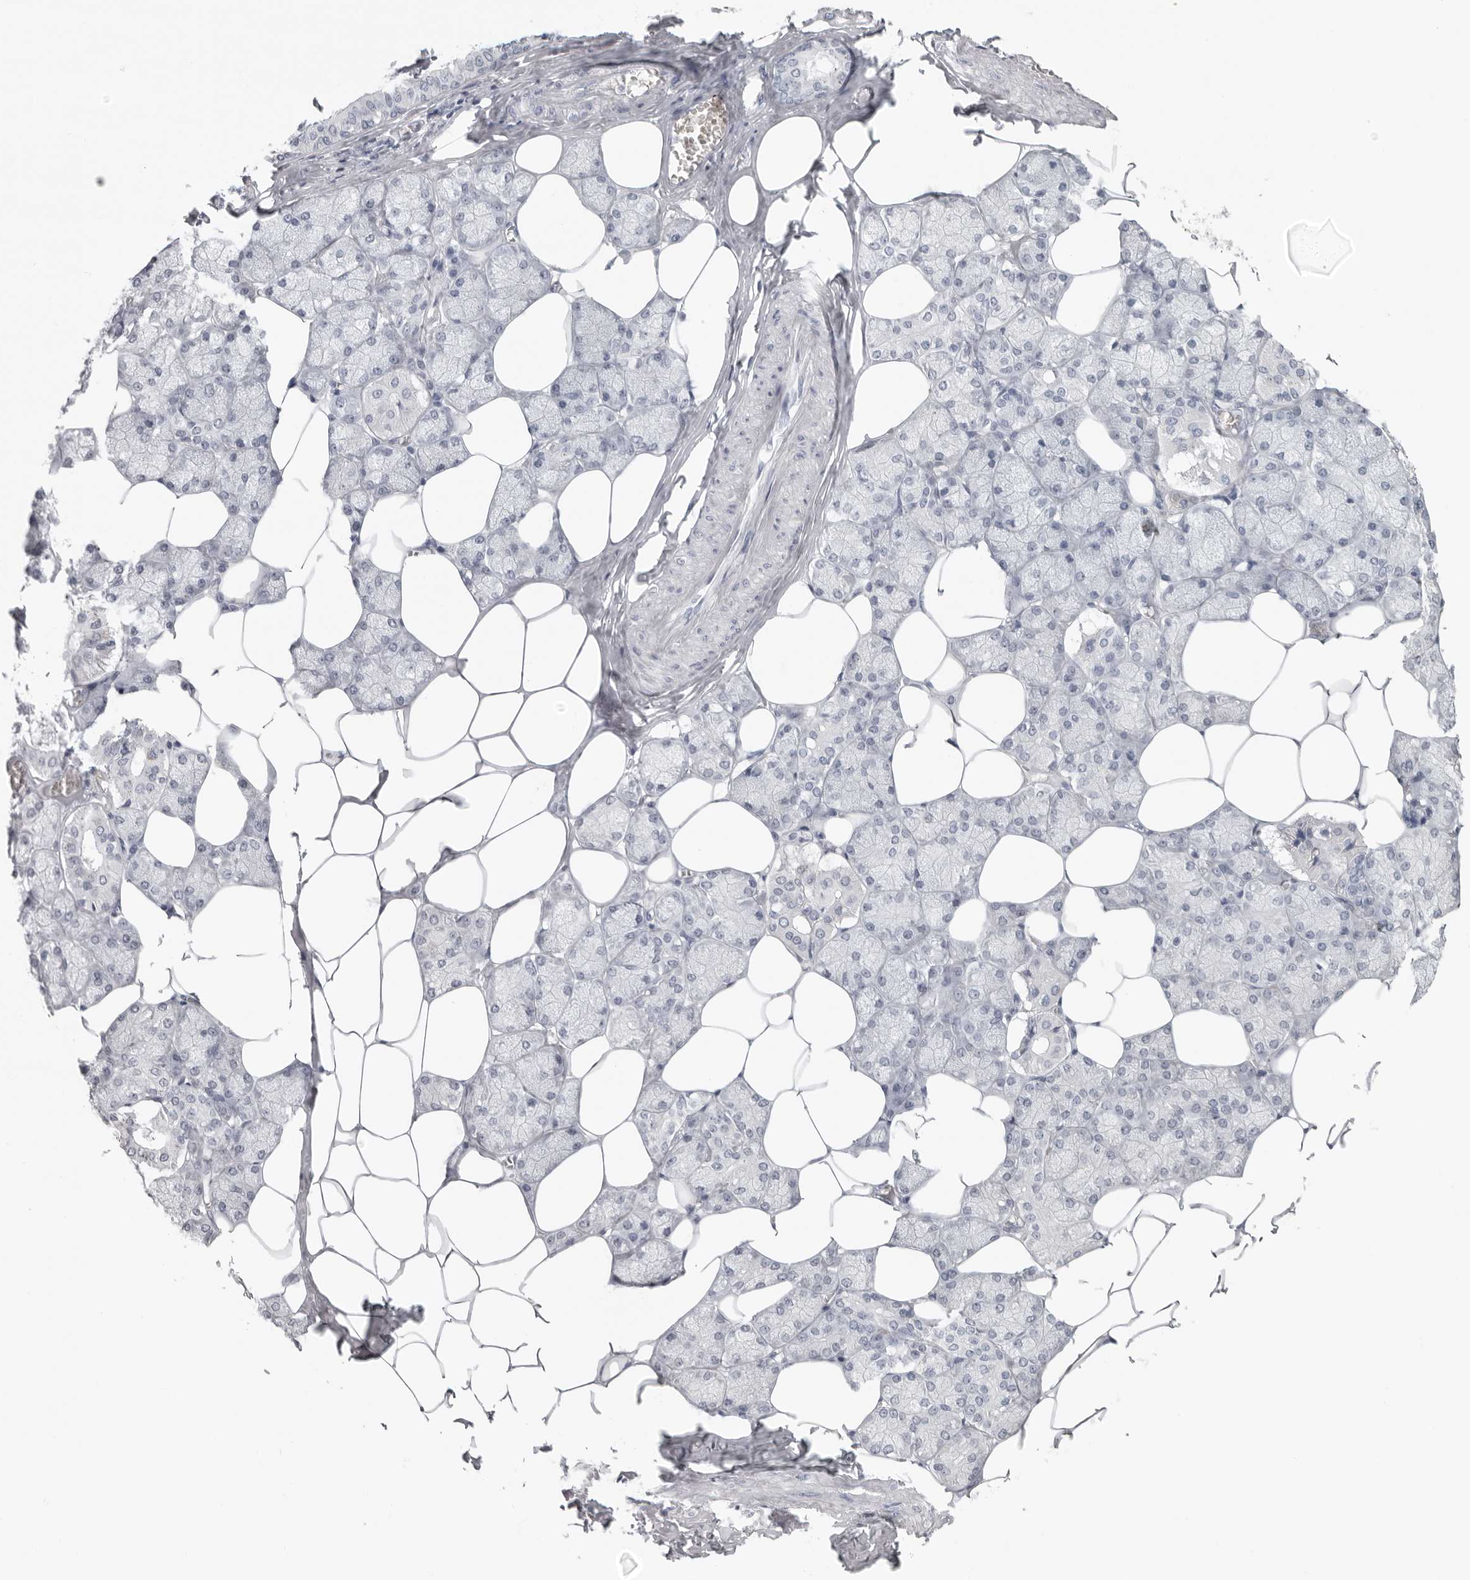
{"staining": {"intensity": "negative", "quantity": "none", "location": "none"}, "tissue": "salivary gland", "cell_type": "Glandular cells", "image_type": "normal", "snomed": [{"axis": "morphology", "description": "Normal tissue, NOS"}, {"axis": "topography", "description": "Salivary gland"}], "caption": "The micrograph demonstrates no significant expression in glandular cells of salivary gland.", "gene": "EPB41", "patient": {"sex": "male", "age": 62}}